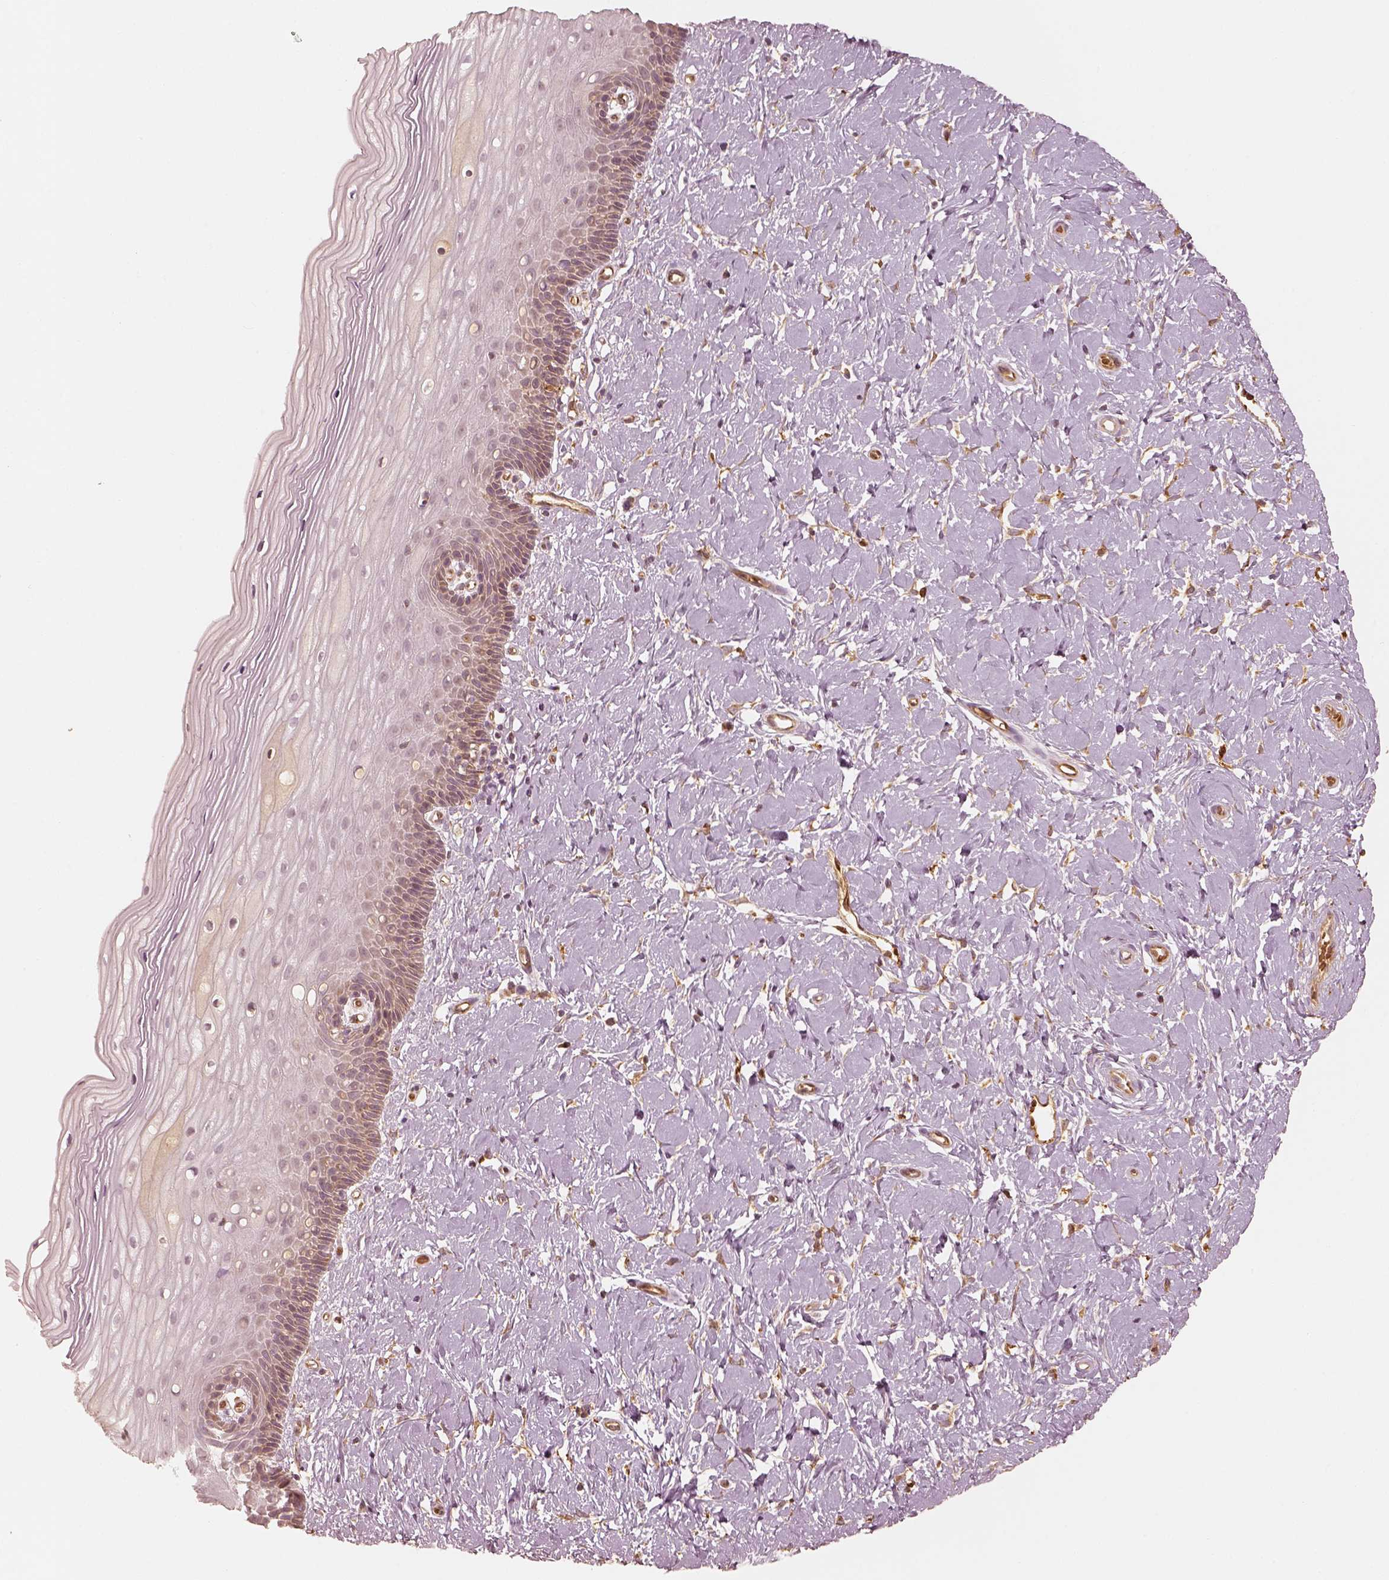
{"staining": {"intensity": "weak", "quantity": ">75%", "location": "cytoplasmic/membranous"}, "tissue": "cervix", "cell_type": "Glandular cells", "image_type": "normal", "snomed": [{"axis": "morphology", "description": "Normal tissue, NOS"}, {"axis": "topography", "description": "Cervix"}], "caption": "Immunohistochemical staining of unremarkable human cervix shows low levels of weak cytoplasmic/membranous expression in about >75% of glandular cells. (Stains: DAB (3,3'-diaminobenzidine) in brown, nuclei in blue, Microscopy: brightfield microscopy at high magnification).", "gene": "FSCN1", "patient": {"sex": "female", "age": 37}}